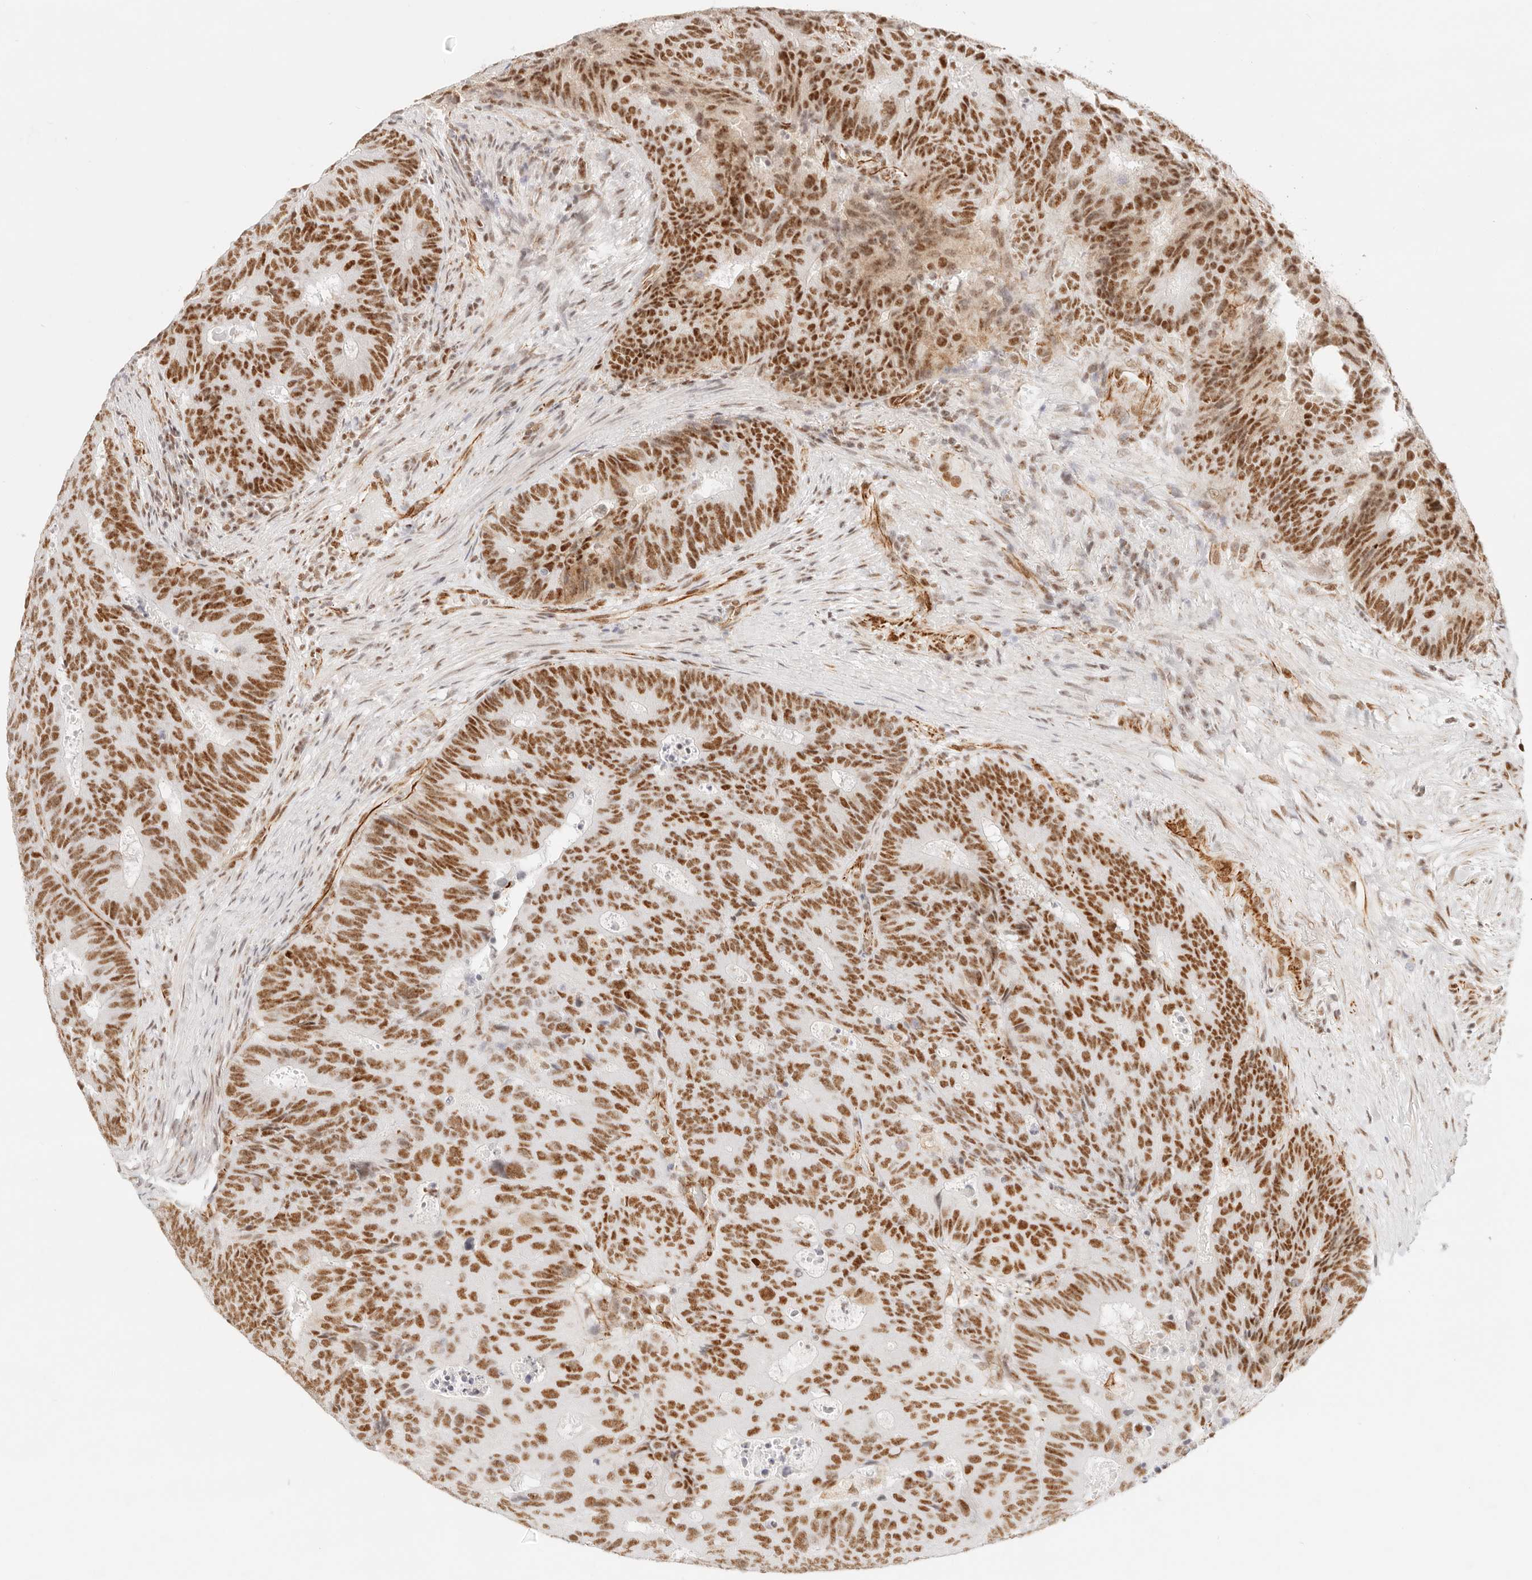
{"staining": {"intensity": "strong", "quantity": ">75%", "location": "nuclear"}, "tissue": "colorectal cancer", "cell_type": "Tumor cells", "image_type": "cancer", "snomed": [{"axis": "morphology", "description": "Adenocarcinoma, NOS"}, {"axis": "topography", "description": "Colon"}], "caption": "Immunohistochemical staining of colorectal cancer exhibits strong nuclear protein expression in about >75% of tumor cells.", "gene": "ZC3H11A", "patient": {"sex": "male", "age": 87}}